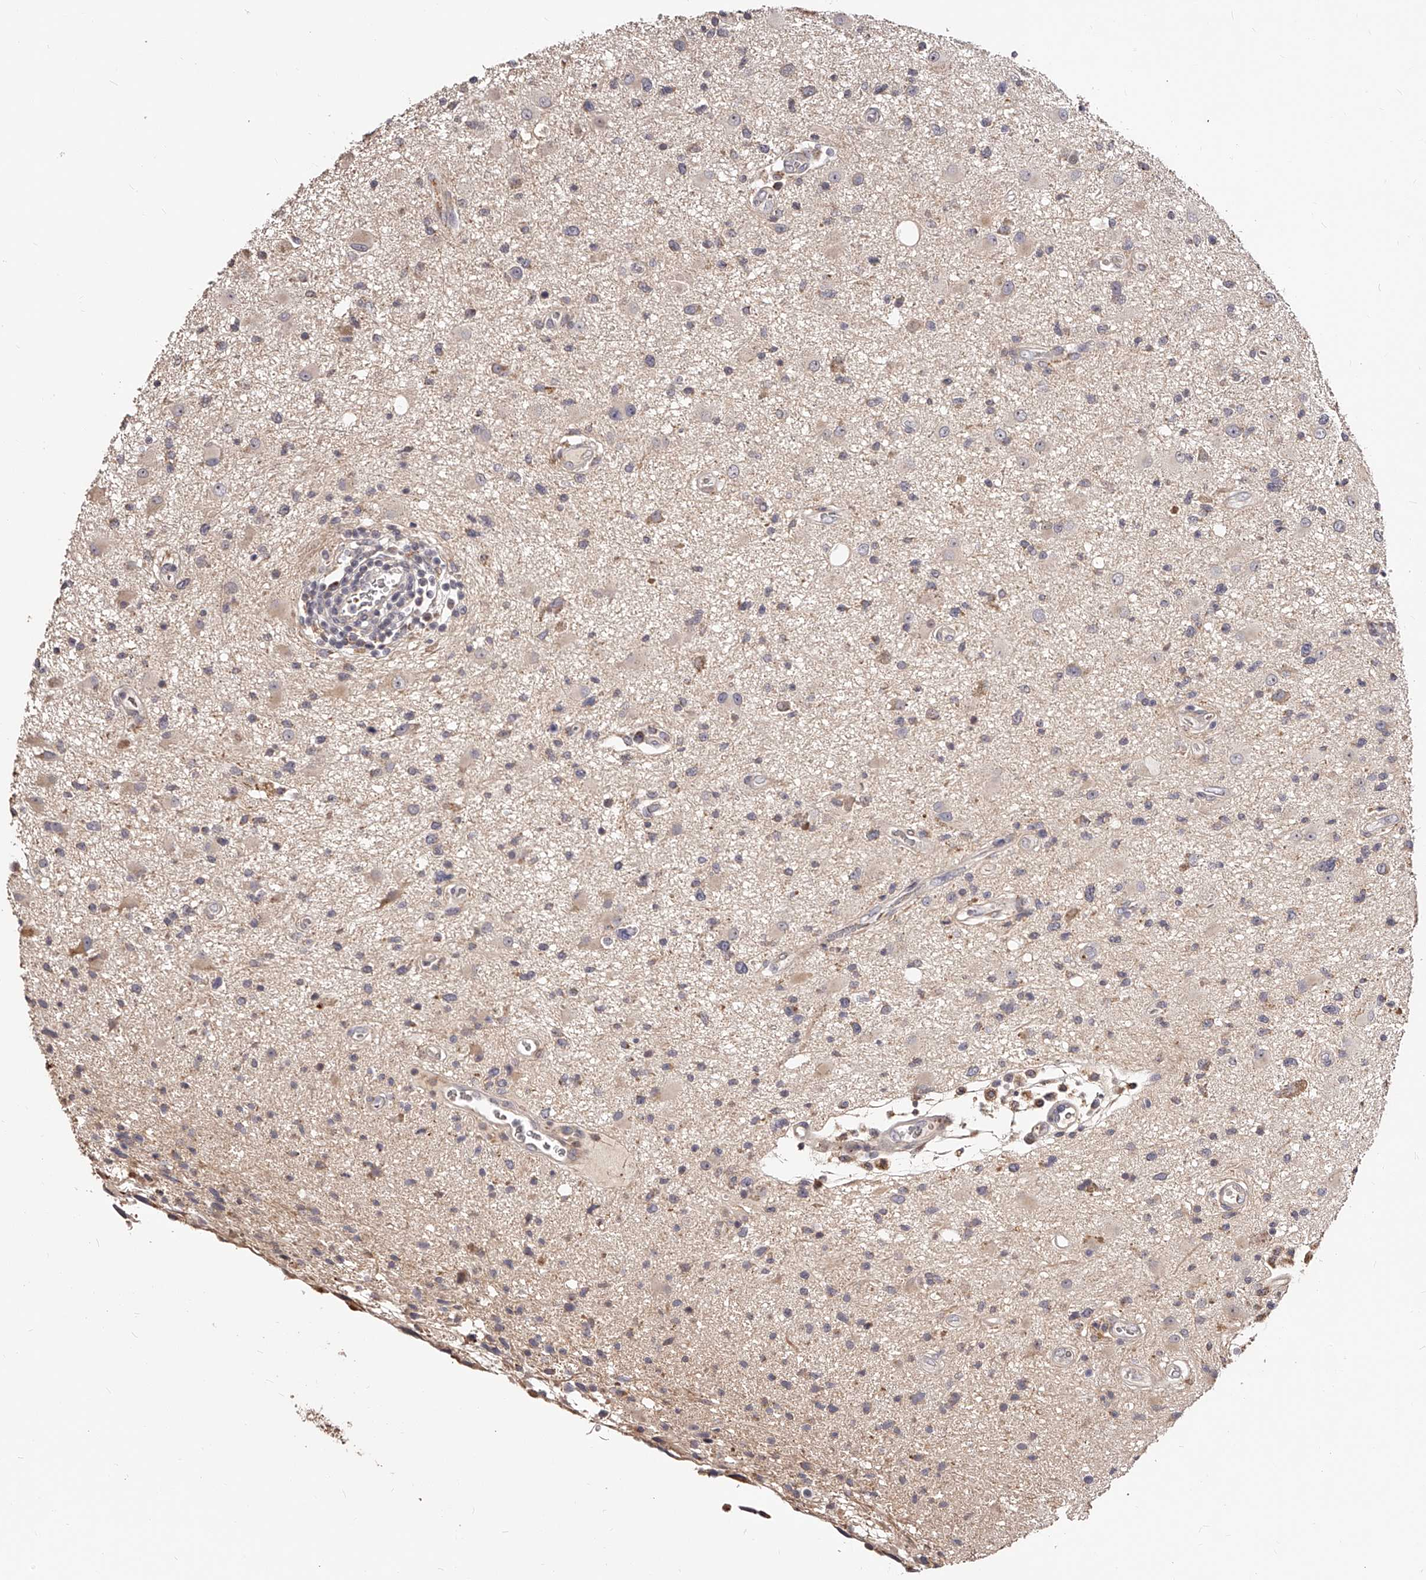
{"staining": {"intensity": "weak", "quantity": "<25%", "location": "cytoplasmic/membranous"}, "tissue": "glioma", "cell_type": "Tumor cells", "image_type": "cancer", "snomed": [{"axis": "morphology", "description": "Glioma, malignant, High grade"}, {"axis": "topography", "description": "Brain"}], "caption": "A high-resolution micrograph shows immunohistochemistry (IHC) staining of high-grade glioma (malignant), which displays no significant positivity in tumor cells.", "gene": "ZNF502", "patient": {"sex": "male", "age": 33}}